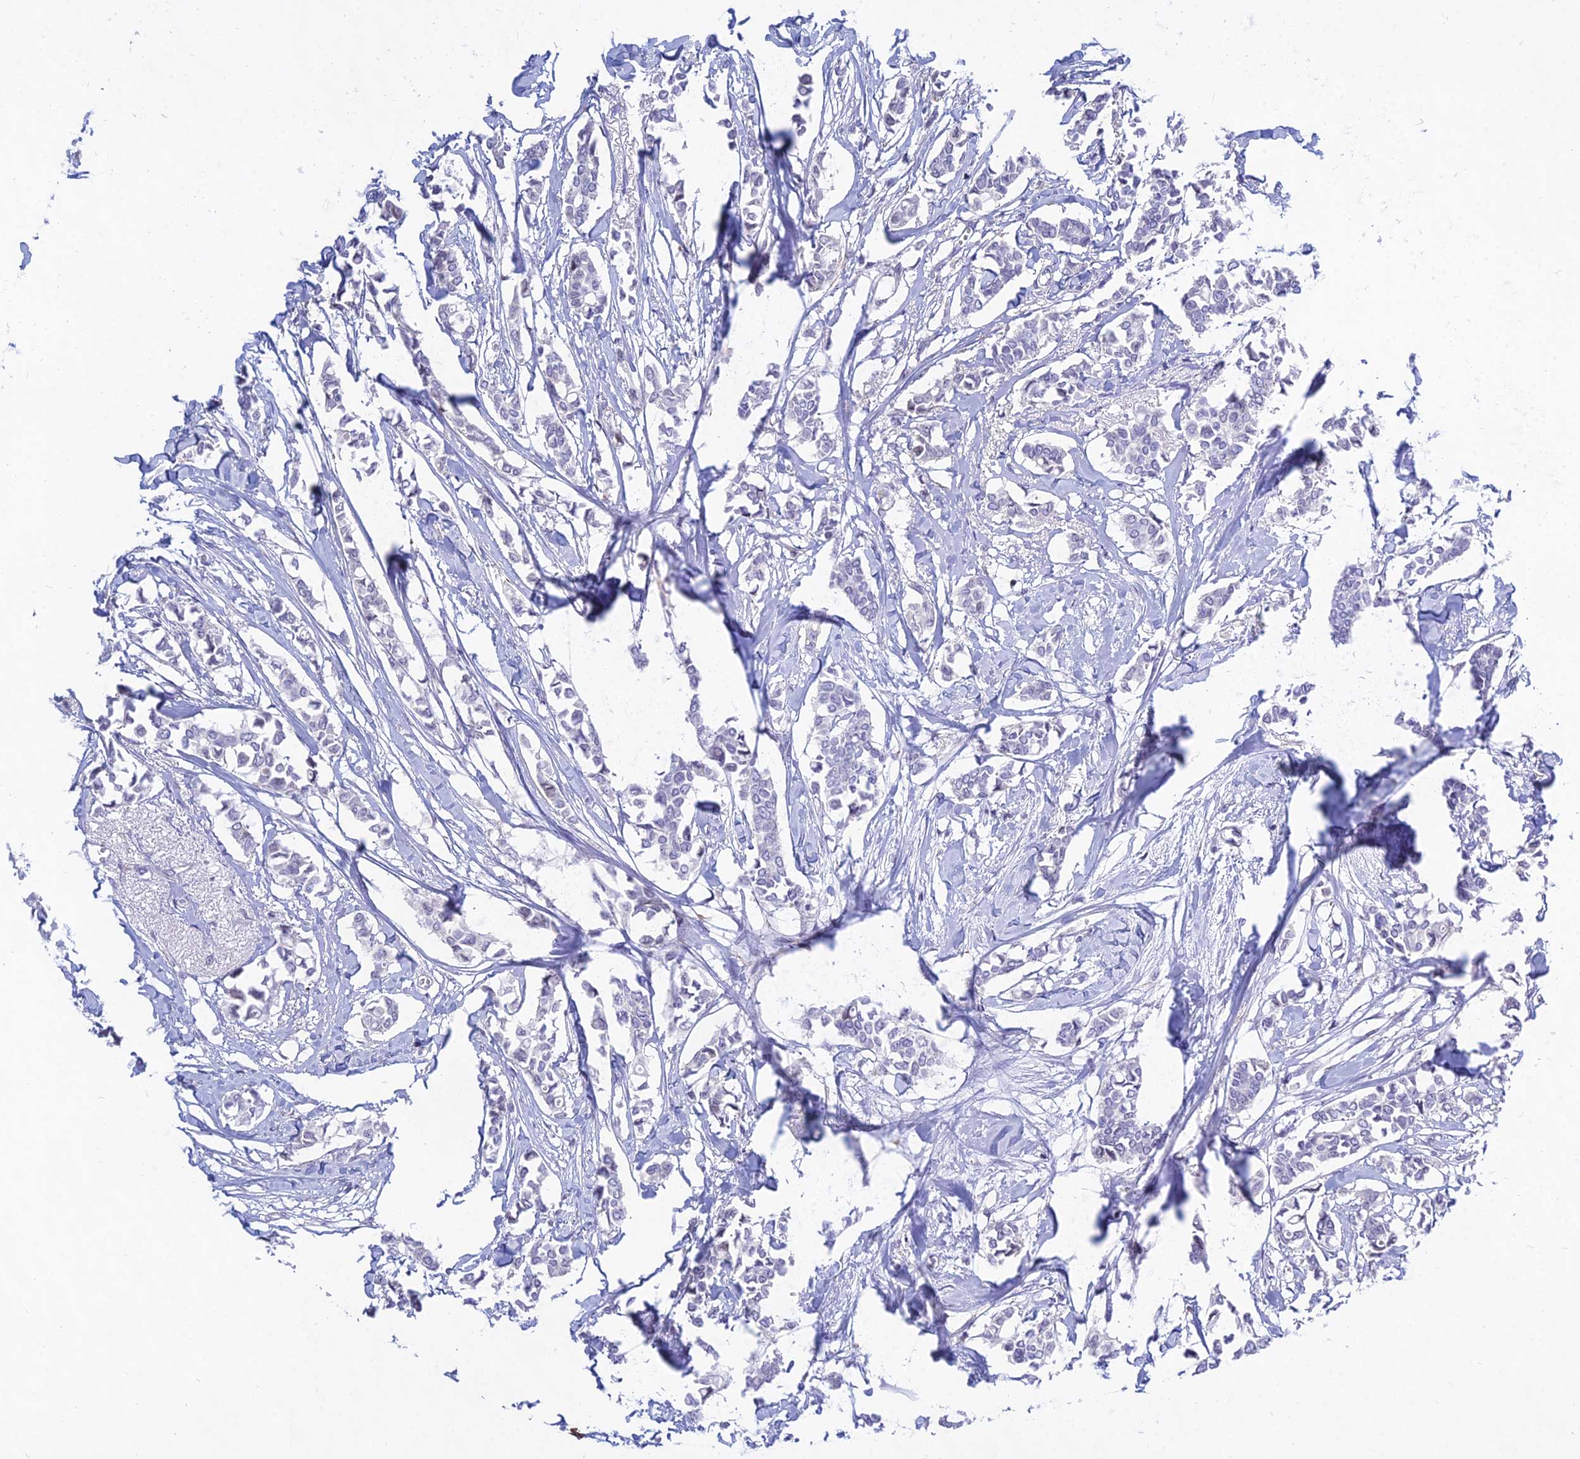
{"staining": {"intensity": "negative", "quantity": "none", "location": "none"}, "tissue": "breast cancer", "cell_type": "Tumor cells", "image_type": "cancer", "snomed": [{"axis": "morphology", "description": "Duct carcinoma"}, {"axis": "topography", "description": "Breast"}], "caption": "A high-resolution image shows immunohistochemistry staining of invasive ductal carcinoma (breast), which demonstrates no significant expression in tumor cells.", "gene": "KRR1", "patient": {"sex": "female", "age": 41}}